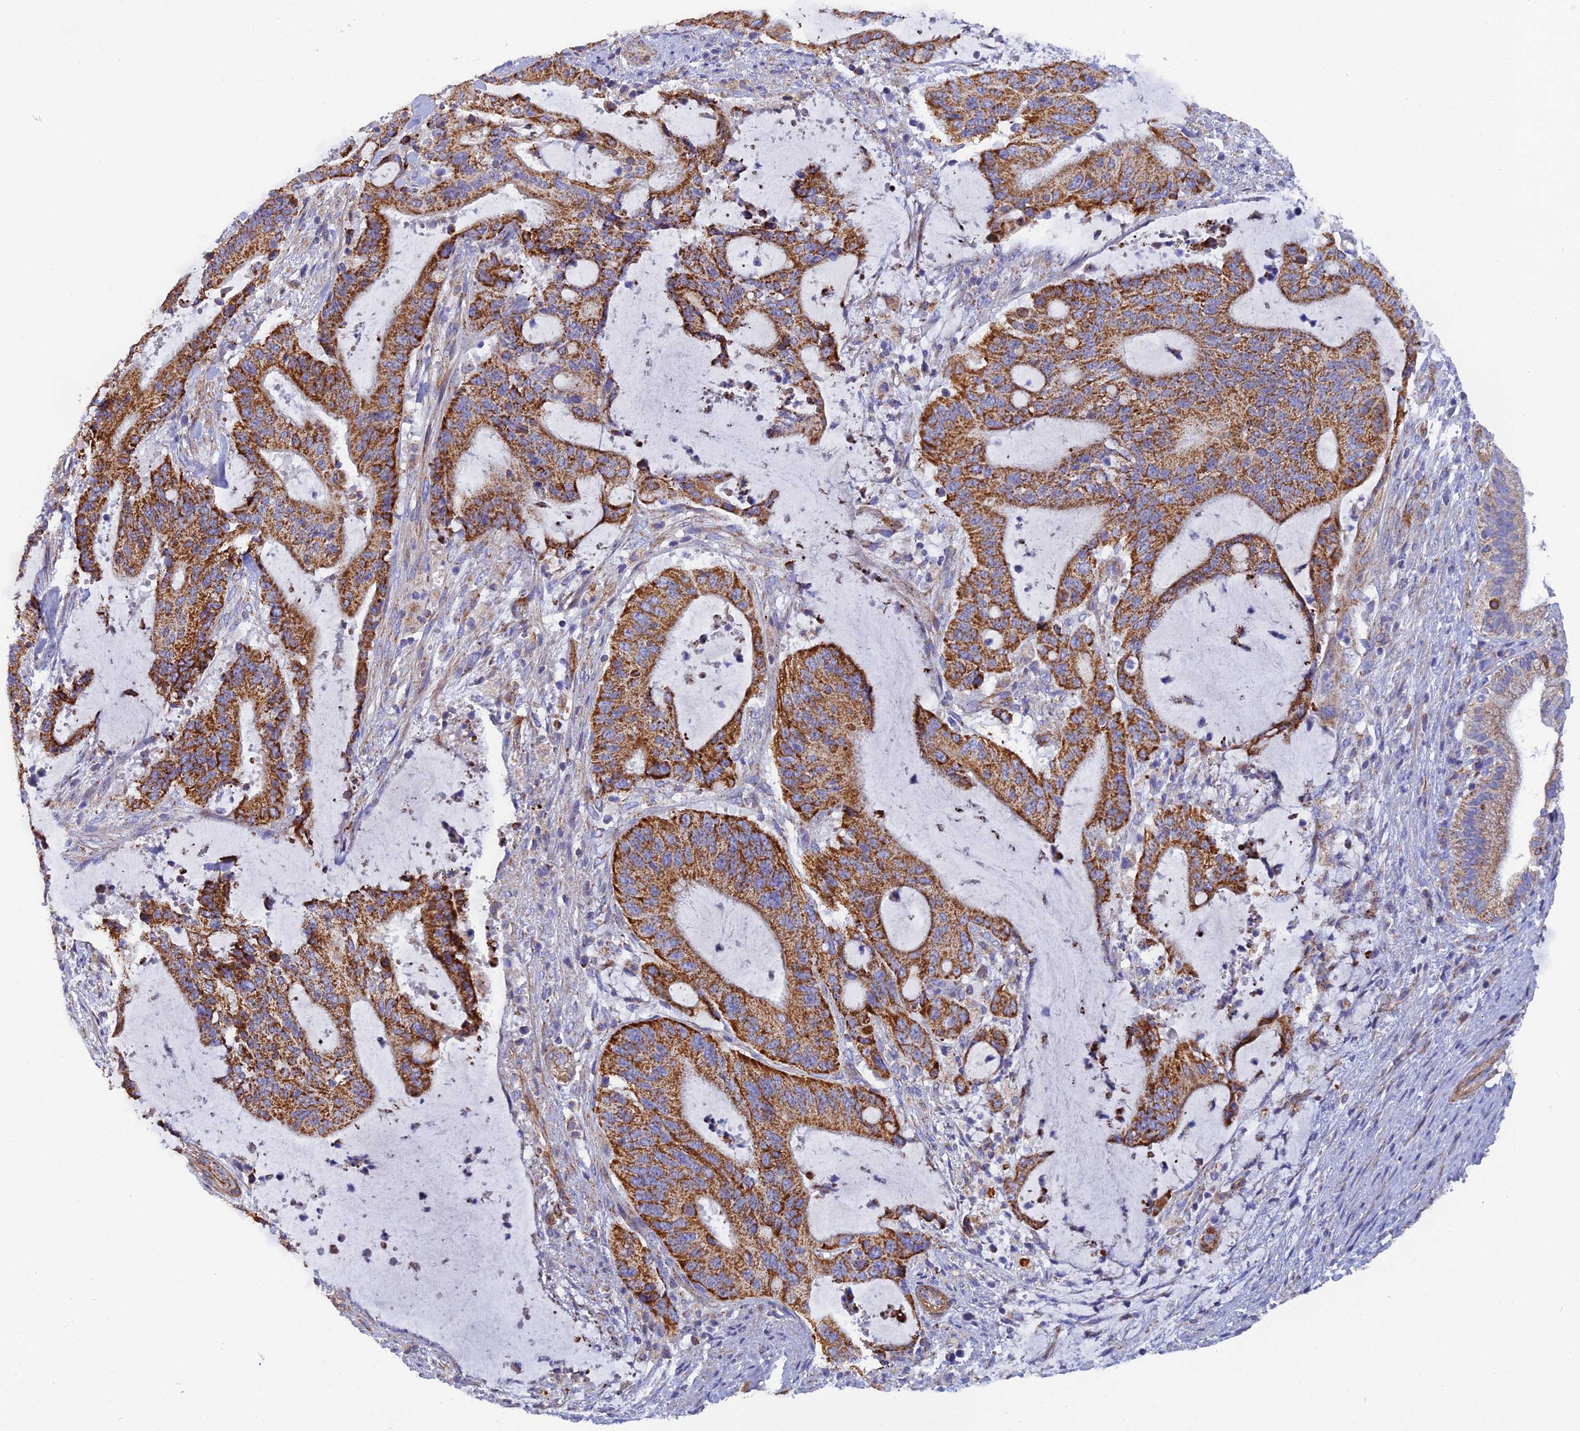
{"staining": {"intensity": "strong", "quantity": ">75%", "location": "cytoplasmic/membranous"}, "tissue": "liver cancer", "cell_type": "Tumor cells", "image_type": "cancer", "snomed": [{"axis": "morphology", "description": "Normal tissue, NOS"}, {"axis": "morphology", "description": "Cholangiocarcinoma"}, {"axis": "topography", "description": "Liver"}, {"axis": "topography", "description": "Peripheral nerve tissue"}], "caption": "Strong cytoplasmic/membranous expression is seen in approximately >75% of tumor cells in cholangiocarcinoma (liver). (brown staining indicates protein expression, while blue staining denotes nuclei).", "gene": "CSPG4", "patient": {"sex": "female", "age": 73}}